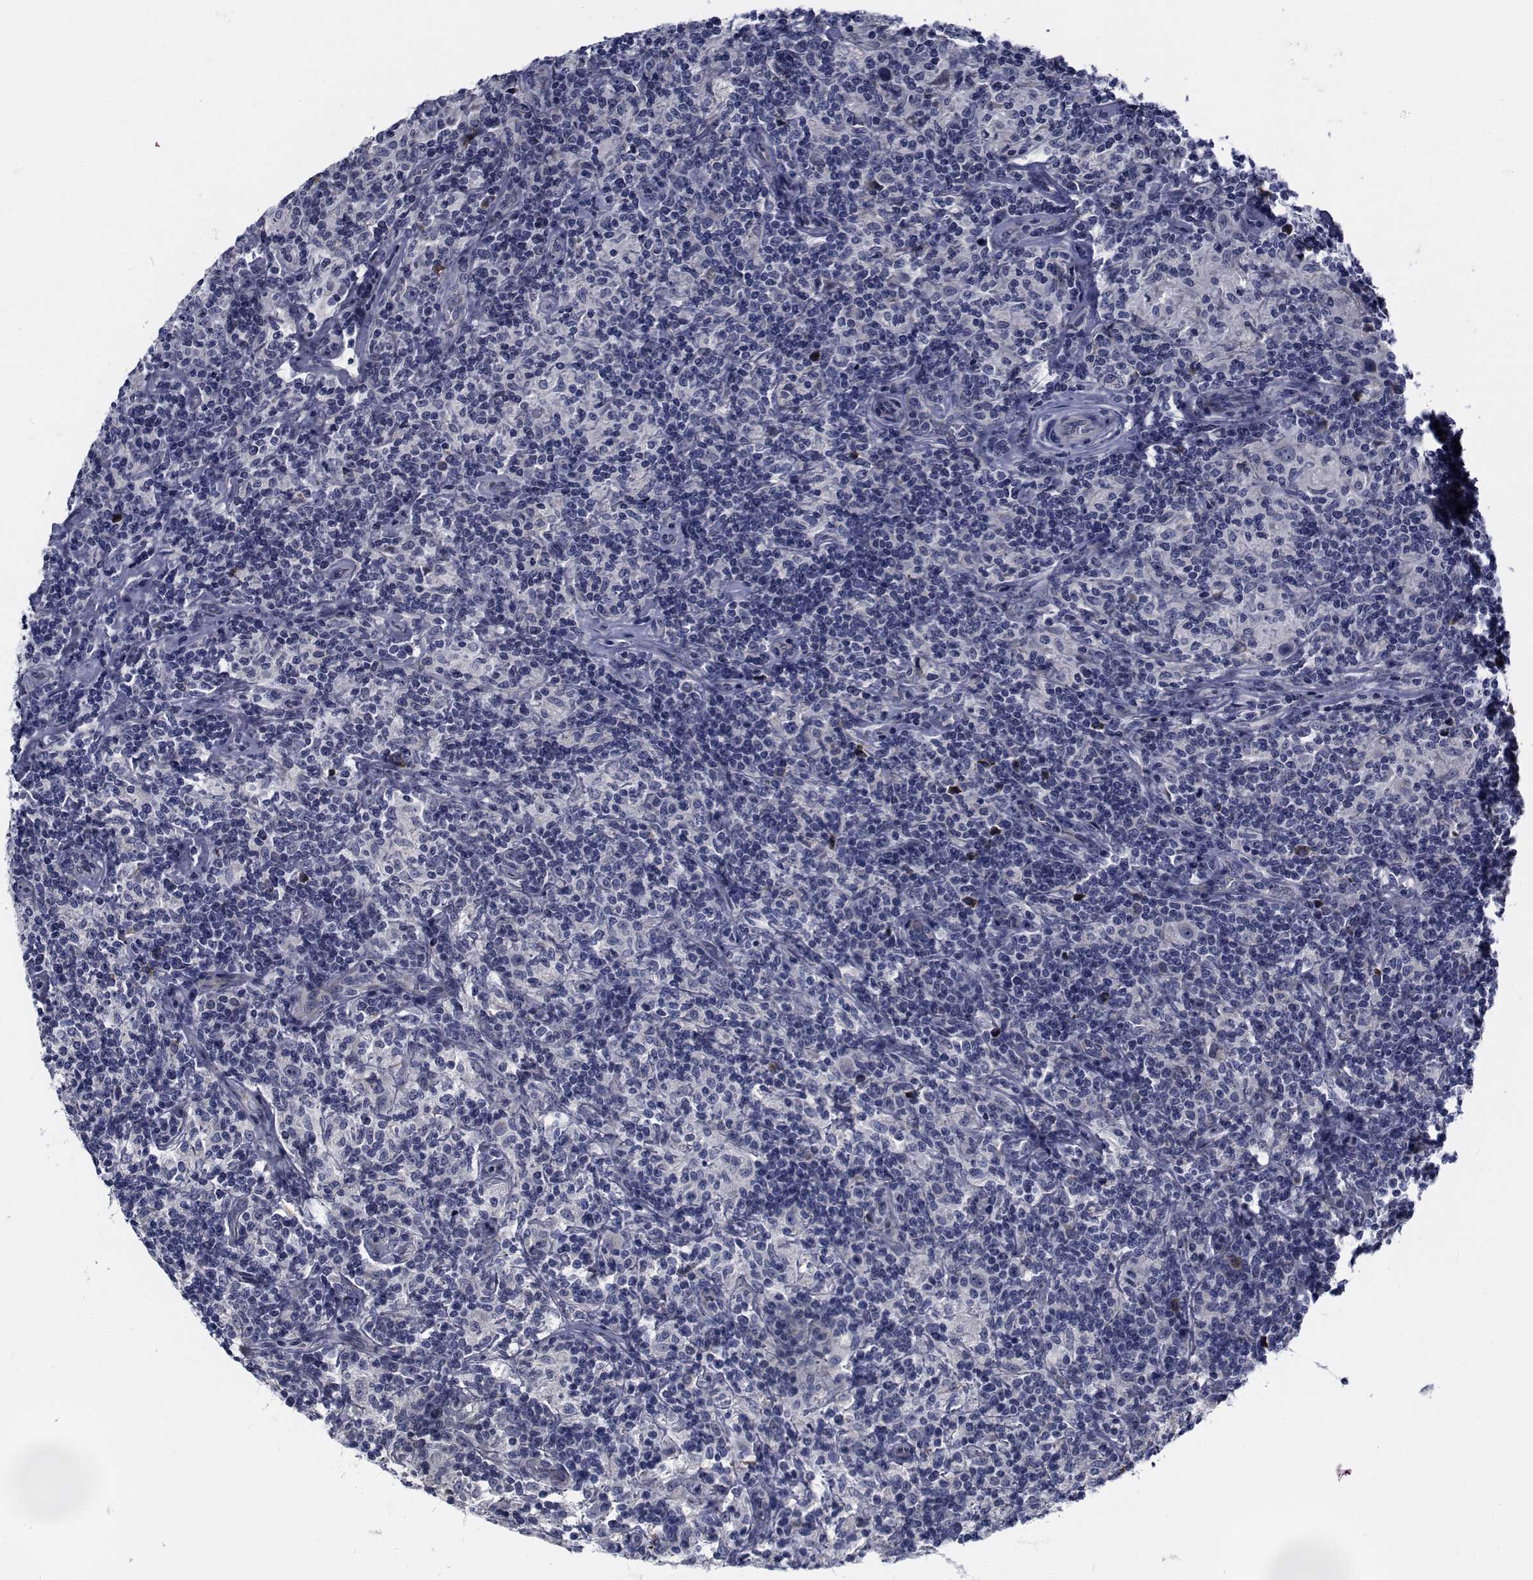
{"staining": {"intensity": "negative", "quantity": "none", "location": "none"}, "tissue": "lymphoma", "cell_type": "Tumor cells", "image_type": "cancer", "snomed": [{"axis": "morphology", "description": "Hodgkin's disease, NOS"}, {"axis": "topography", "description": "Lymph node"}], "caption": "Immunohistochemical staining of human lymphoma exhibits no significant staining in tumor cells.", "gene": "TTBK1", "patient": {"sex": "male", "age": 70}}